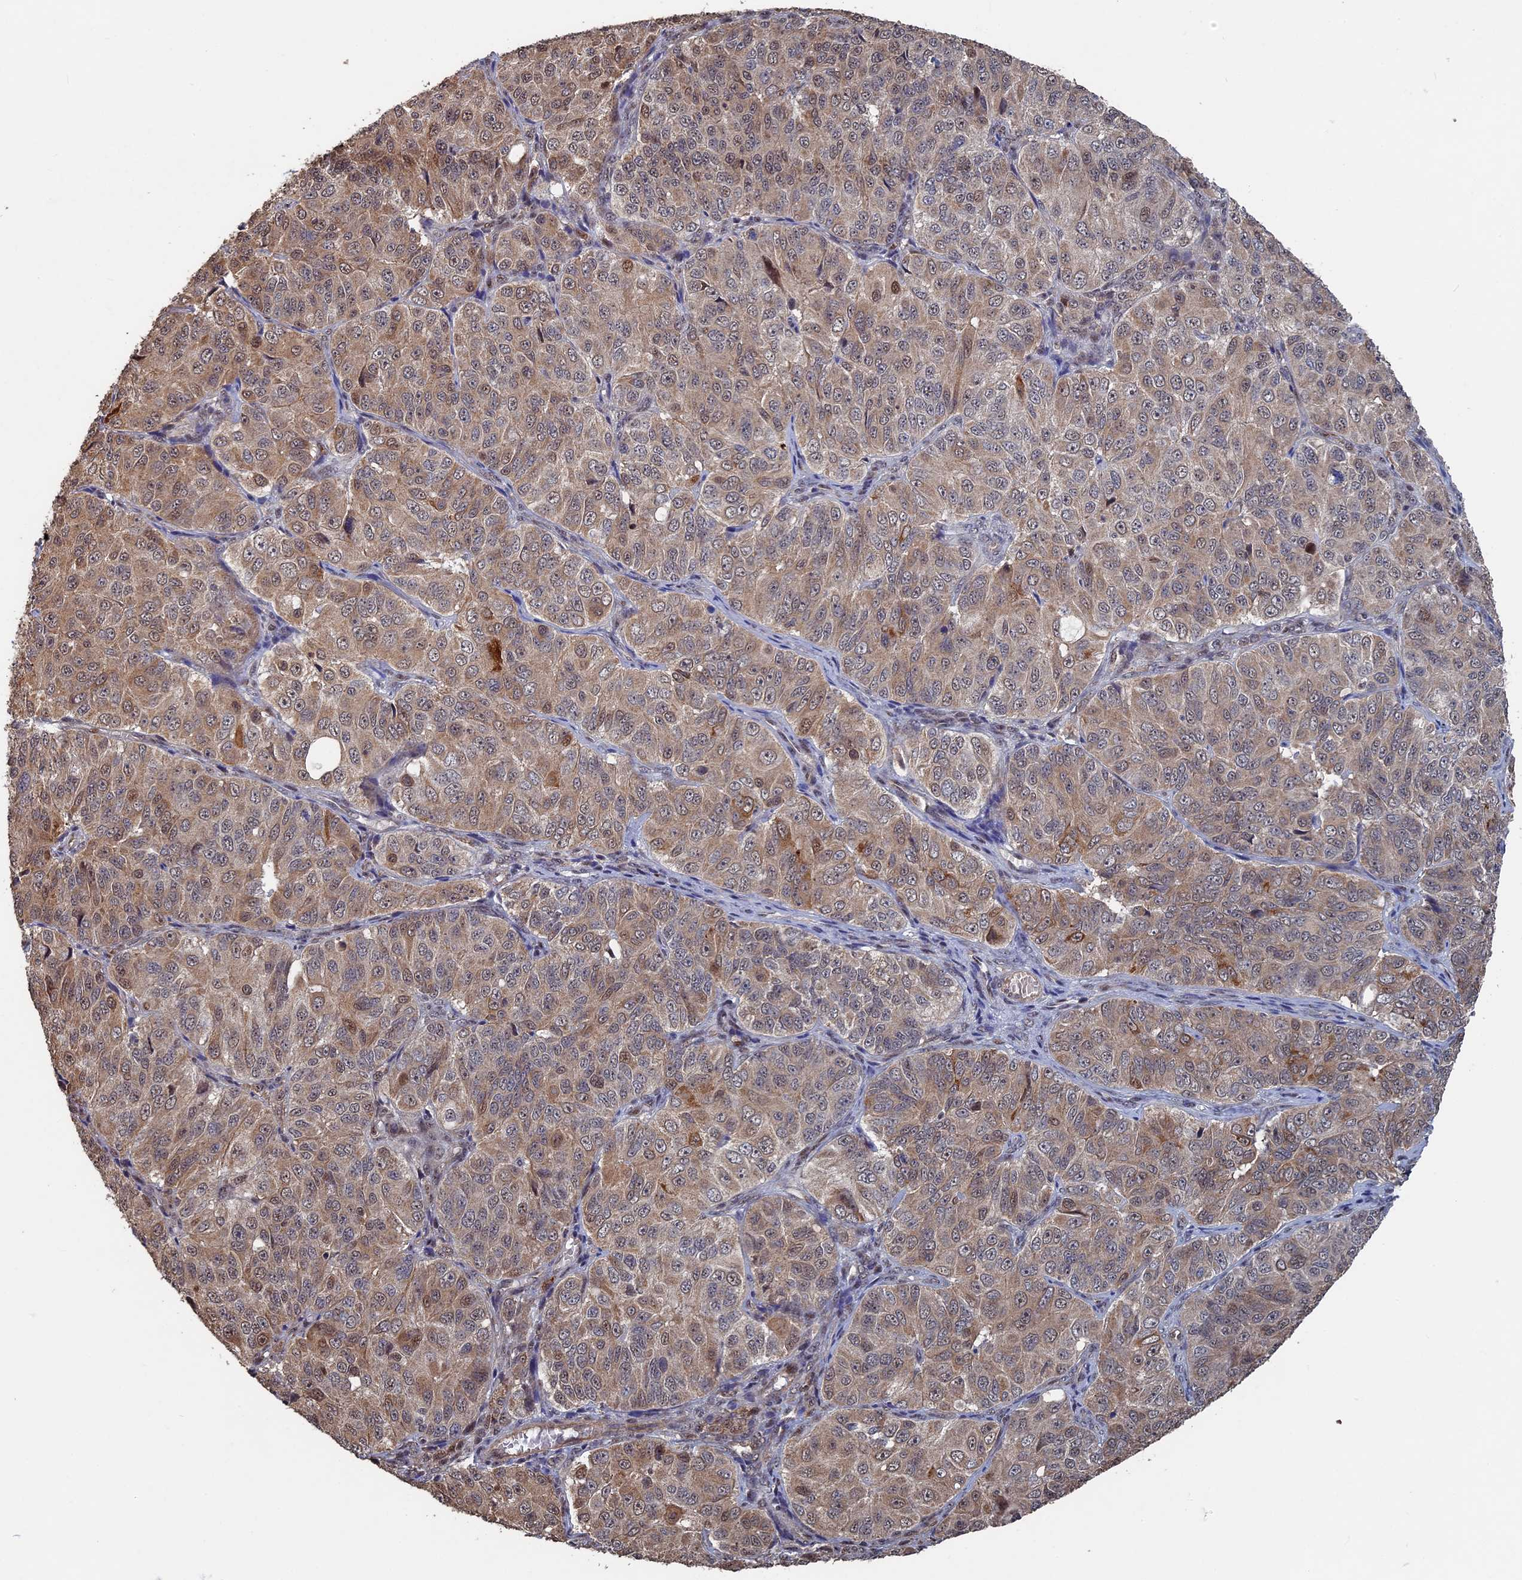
{"staining": {"intensity": "moderate", "quantity": ">75%", "location": "cytoplasmic/membranous,nuclear"}, "tissue": "ovarian cancer", "cell_type": "Tumor cells", "image_type": "cancer", "snomed": [{"axis": "morphology", "description": "Carcinoma, endometroid"}, {"axis": "topography", "description": "Ovary"}], "caption": "Brown immunohistochemical staining in ovarian endometroid carcinoma demonstrates moderate cytoplasmic/membranous and nuclear positivity in approximately >75% of tumor cells.", "gene": "KIAA1328", "patient": {"sex": "female", "age": 51}}